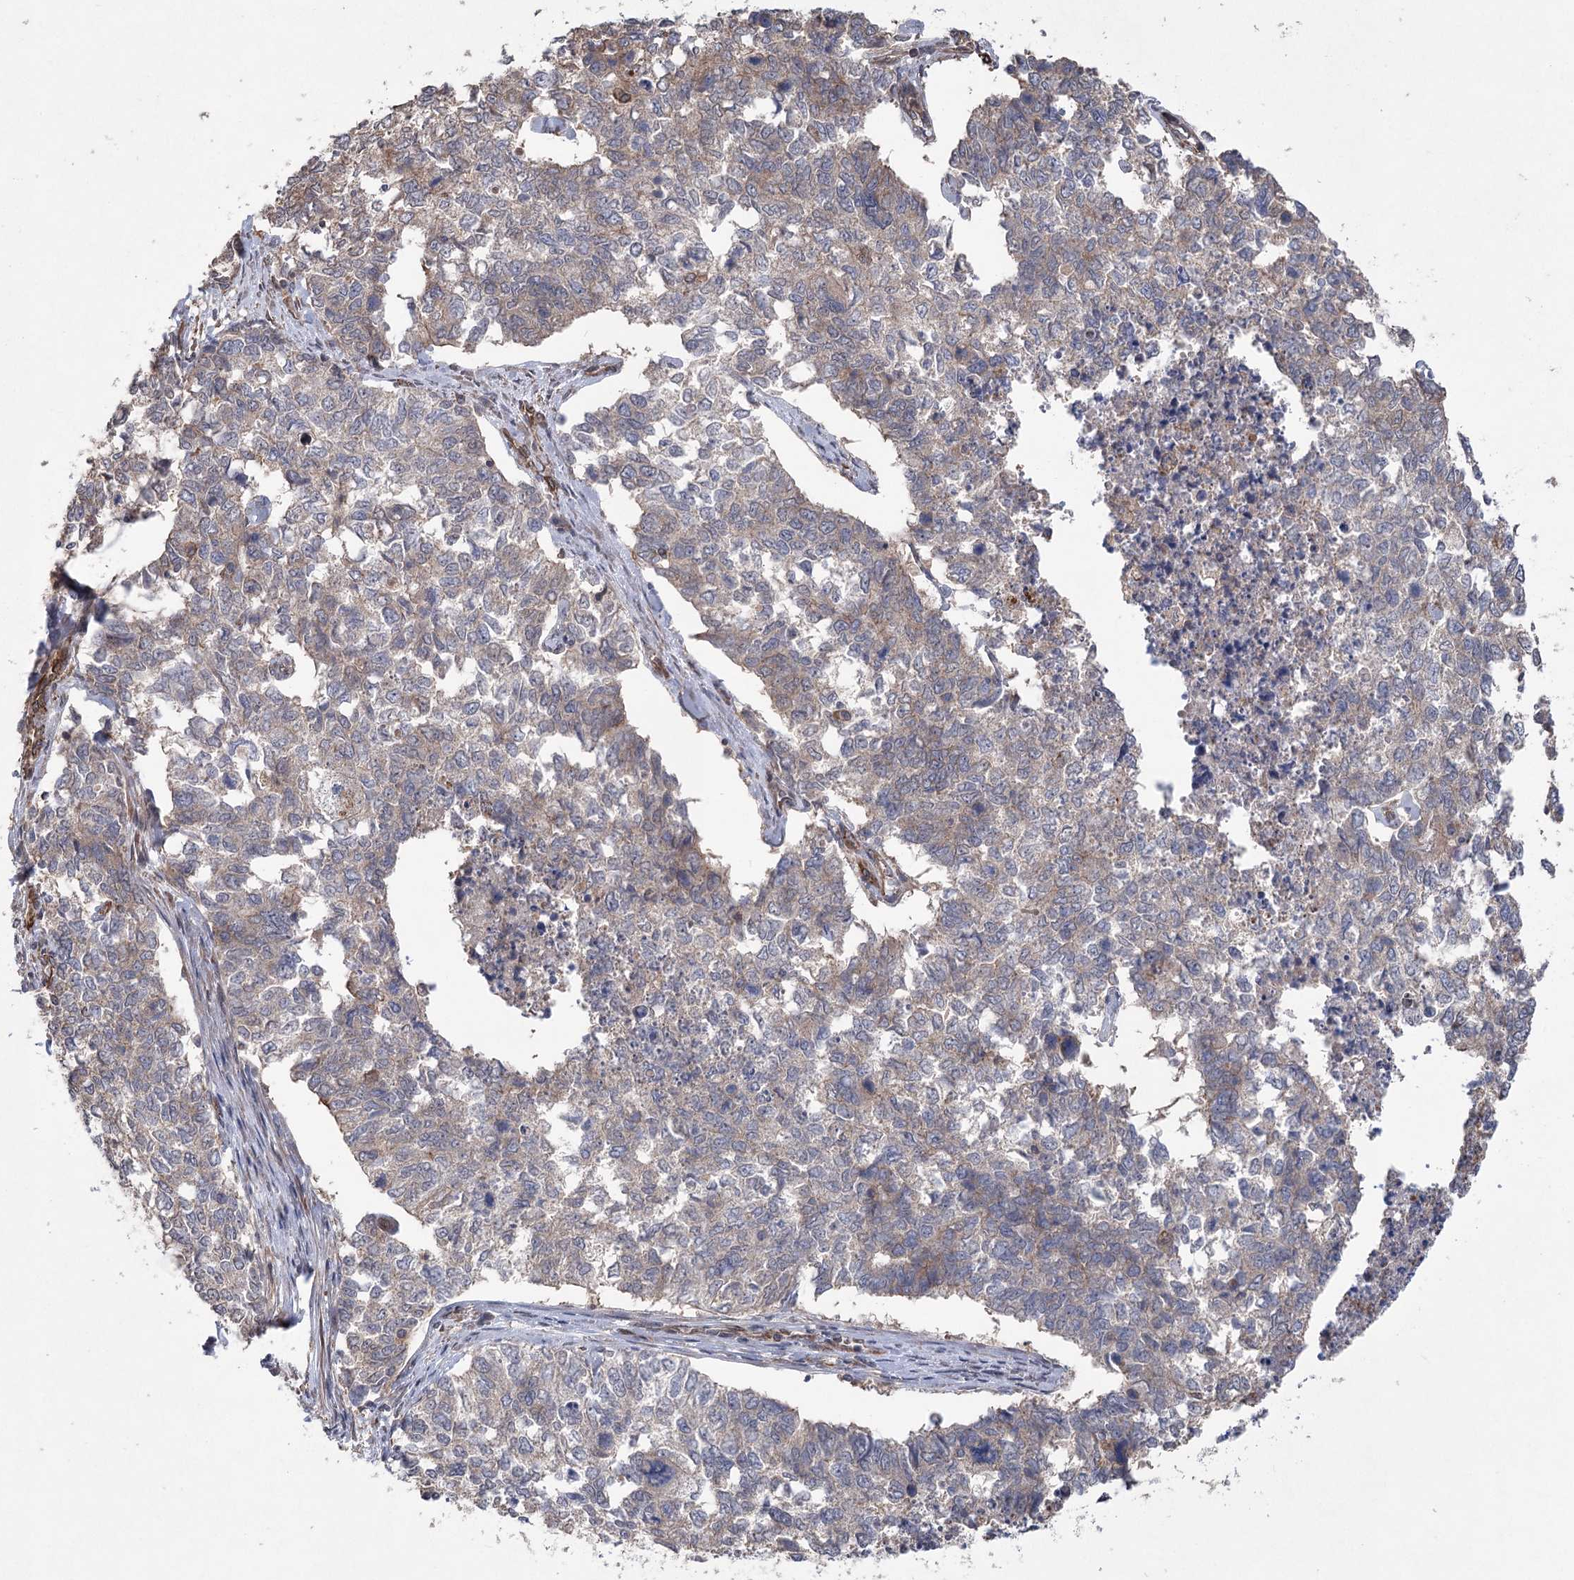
{"staining": {"intensity": "weak", "quantity": "<25%", "location": "cytoplasmic/membranous"}, "tissue": "cervical cancer", "cell_type": "Tumor cells", "image_type": "cancer", "snomed": [{"axis": "morphology", "description": "Squamous cell carcinoma, NOS"}, {"axis": "topography", "description": "Cervix"}], "caption": "IHC image of squamous cell carcinoma (cervical) stained for a protein (brown), which exhibits no staining in tumor cells.", "gene": "RWDD4", "patient": {"sex": "female", "age": 63}}